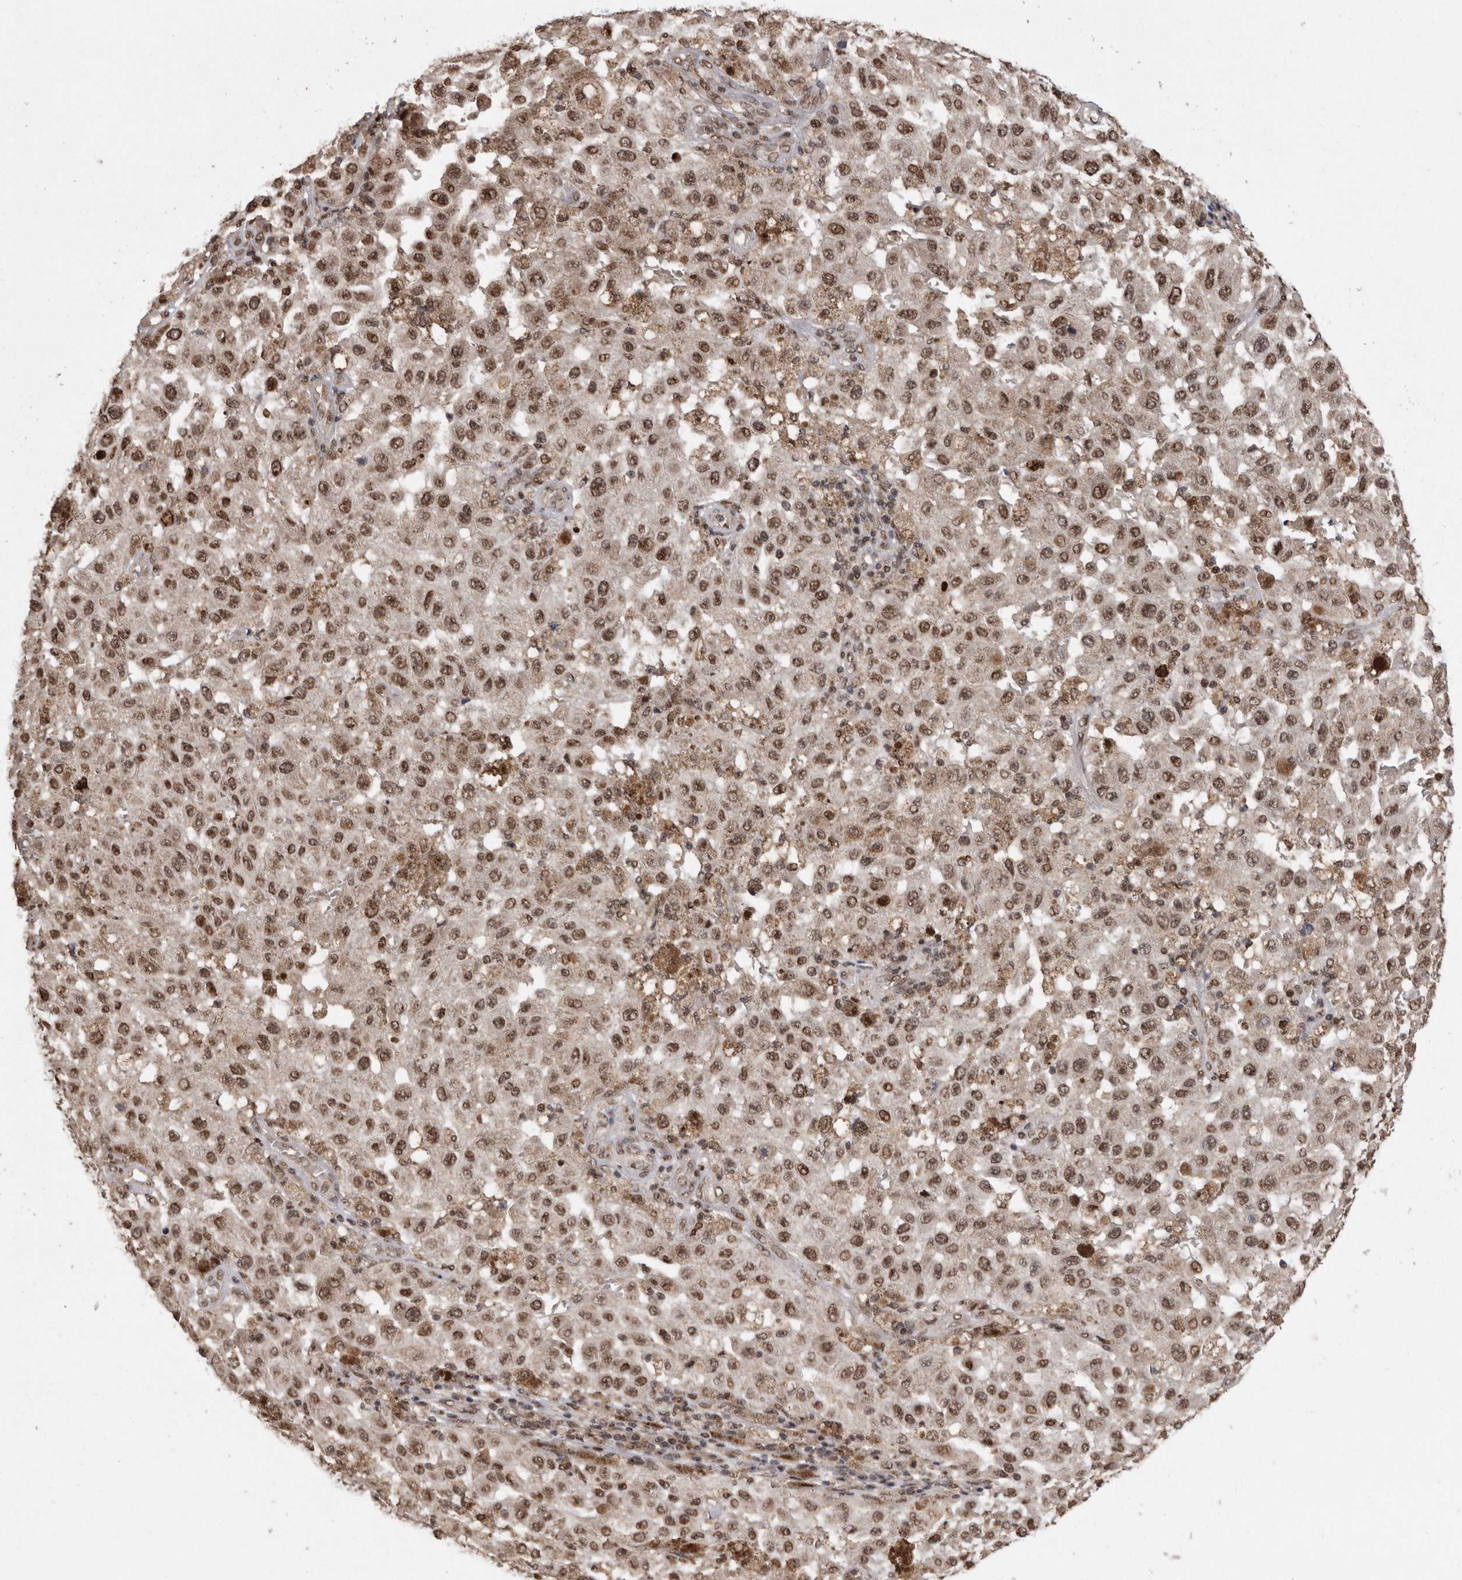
{"staining": {"intensity": "moderate", "quantity": ">75%", "location": "nuclear"}, "tissue": "melanoma", "cell_type": "Tumor cells", "image_type": "cancer", "snomed": [{"axis": "morphology", "description": "Malignant melanoma, NOS"}, {"axis": "topography", "description": "Skin"}], "caption": "DAB immunohistochemical staining of melanoma reveals moderate nuclear protein staining in about >75% of tumor cells.", "gene": "TDRD3", "patient": {"sex": "female", "age": 64}}